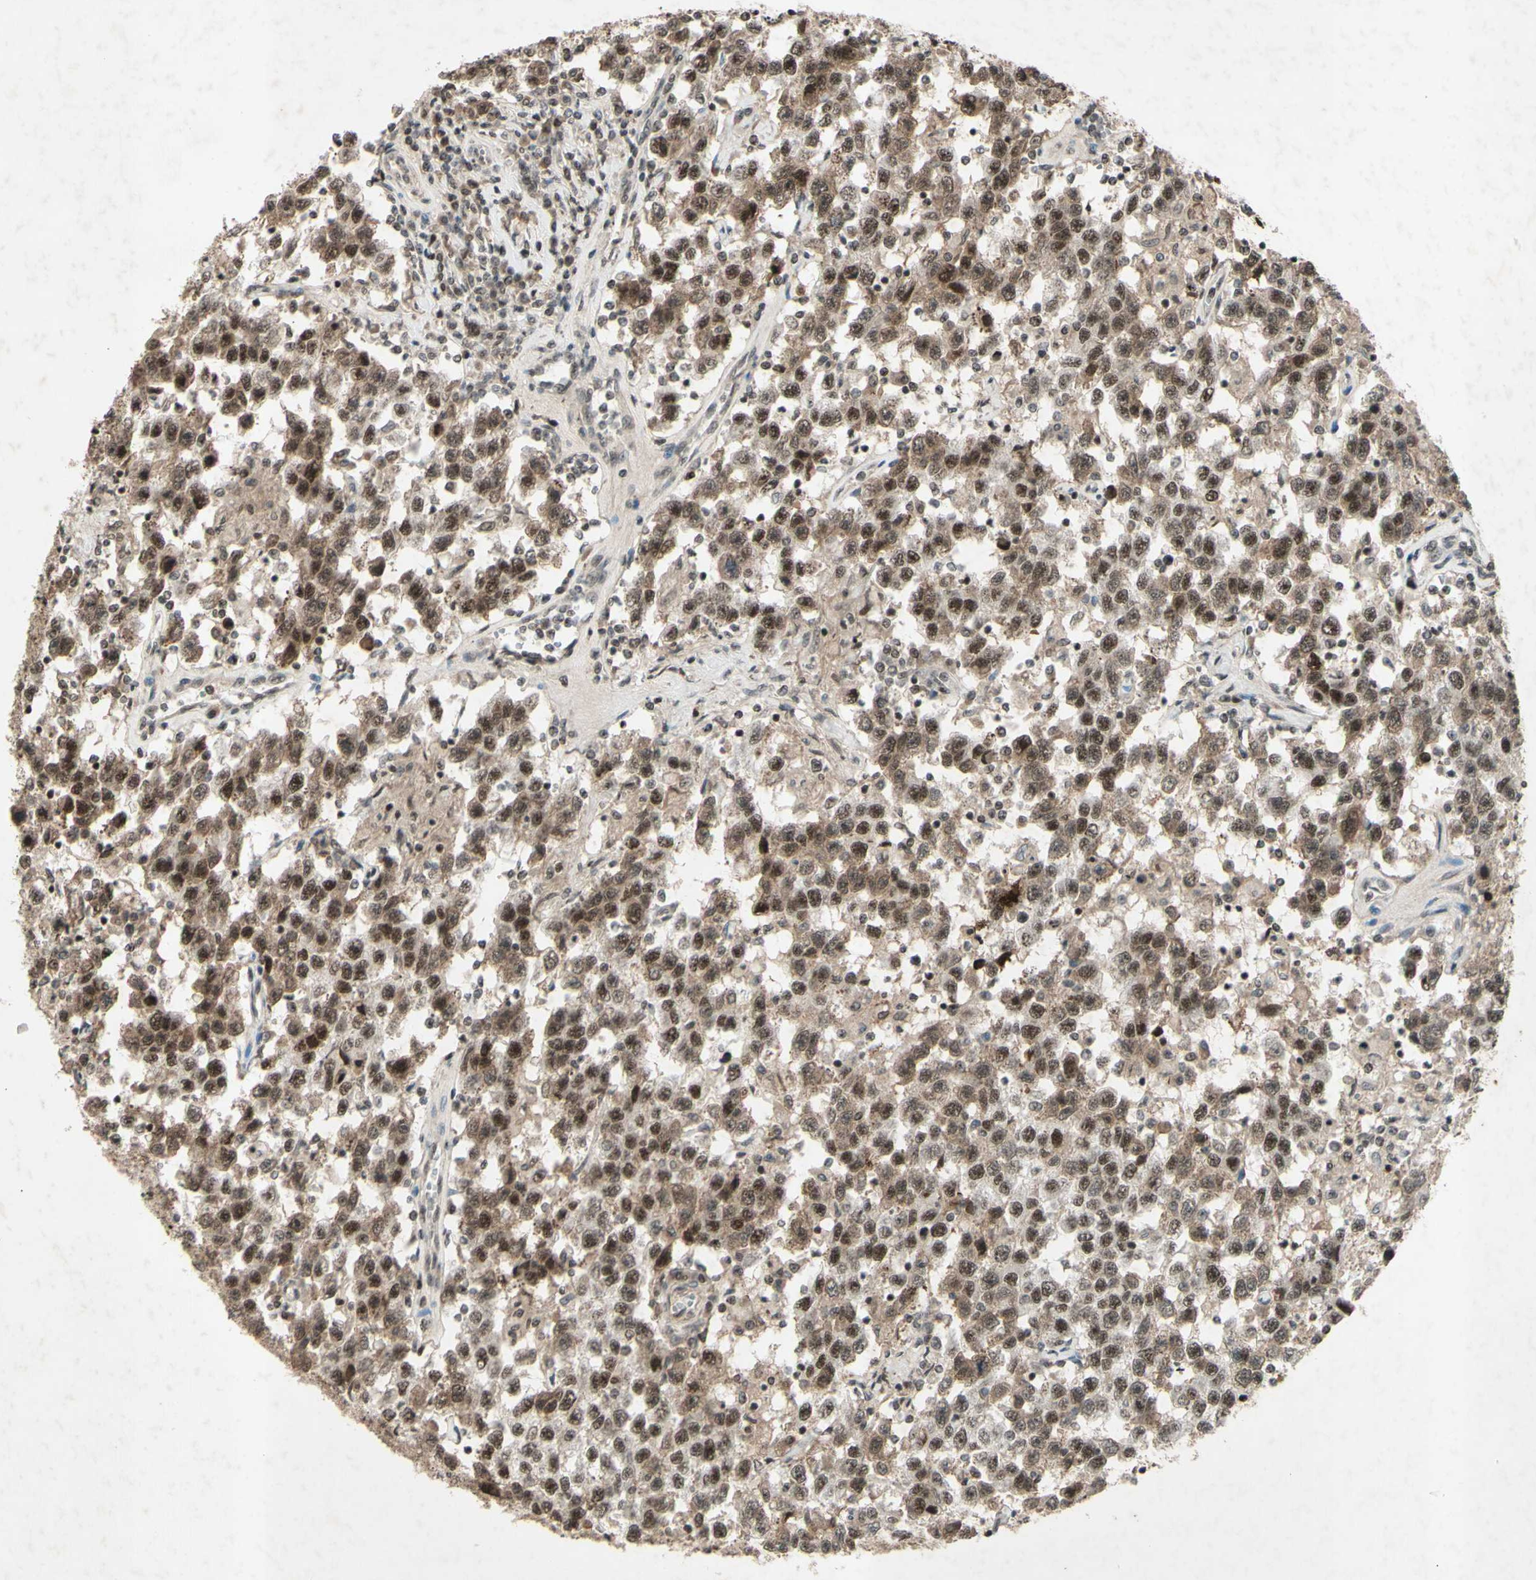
{"staining": {"intensity": "moderate", "quantity": ">75%", "location": "cytoplasmic/membranous,nuclear"}, "tissue": "testis cancer", "cell_type": "Tumor cells", "image_type": "cancer", "snomed": [{"axis": "morphology", "description": "Seminoma, NOS"}, {"axis": "topography", "description": "Testis"}], "caption": "Human testis cancer stained with a protein marker displays moderate staining in tumor cells.", "gene": "SNW1", "patient": {"sex": "male", "age": 41}}